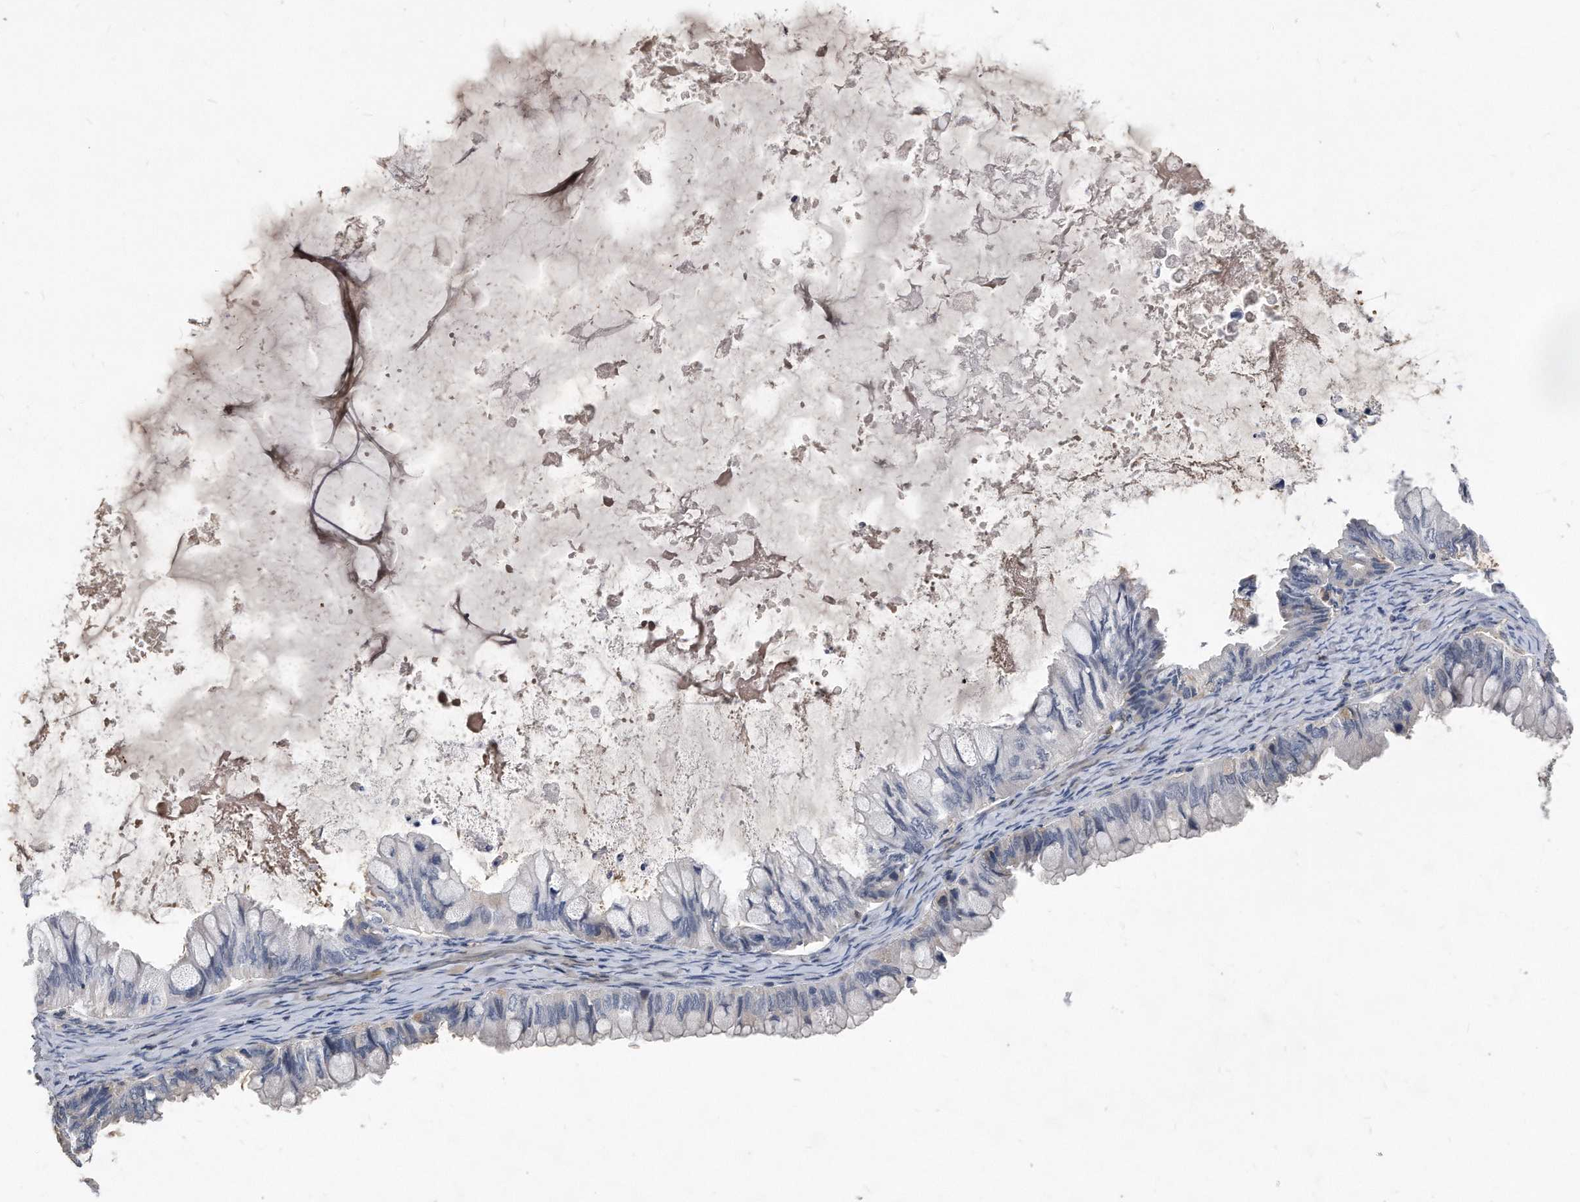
{"staining": {"intensity": "negative", "quantity": "none", "location": "none"}, "tissue": "ovarian cancer", "cell_type": "Tumor cells", "image_type": "cancer", "snomed": [{"axis": "morphology", "description": "Cystadenocarcinoma, mucinous, NOS"}, {"axis": "topography", "description": "Ovary"}], "caption": "Protein analysis of mucinous cystadenocarcinoma (ovarian) demonstrates no significant positivity in tumor cells.", "gene": "HOMER3", "patient": {"sex": "female", "age": 80}}